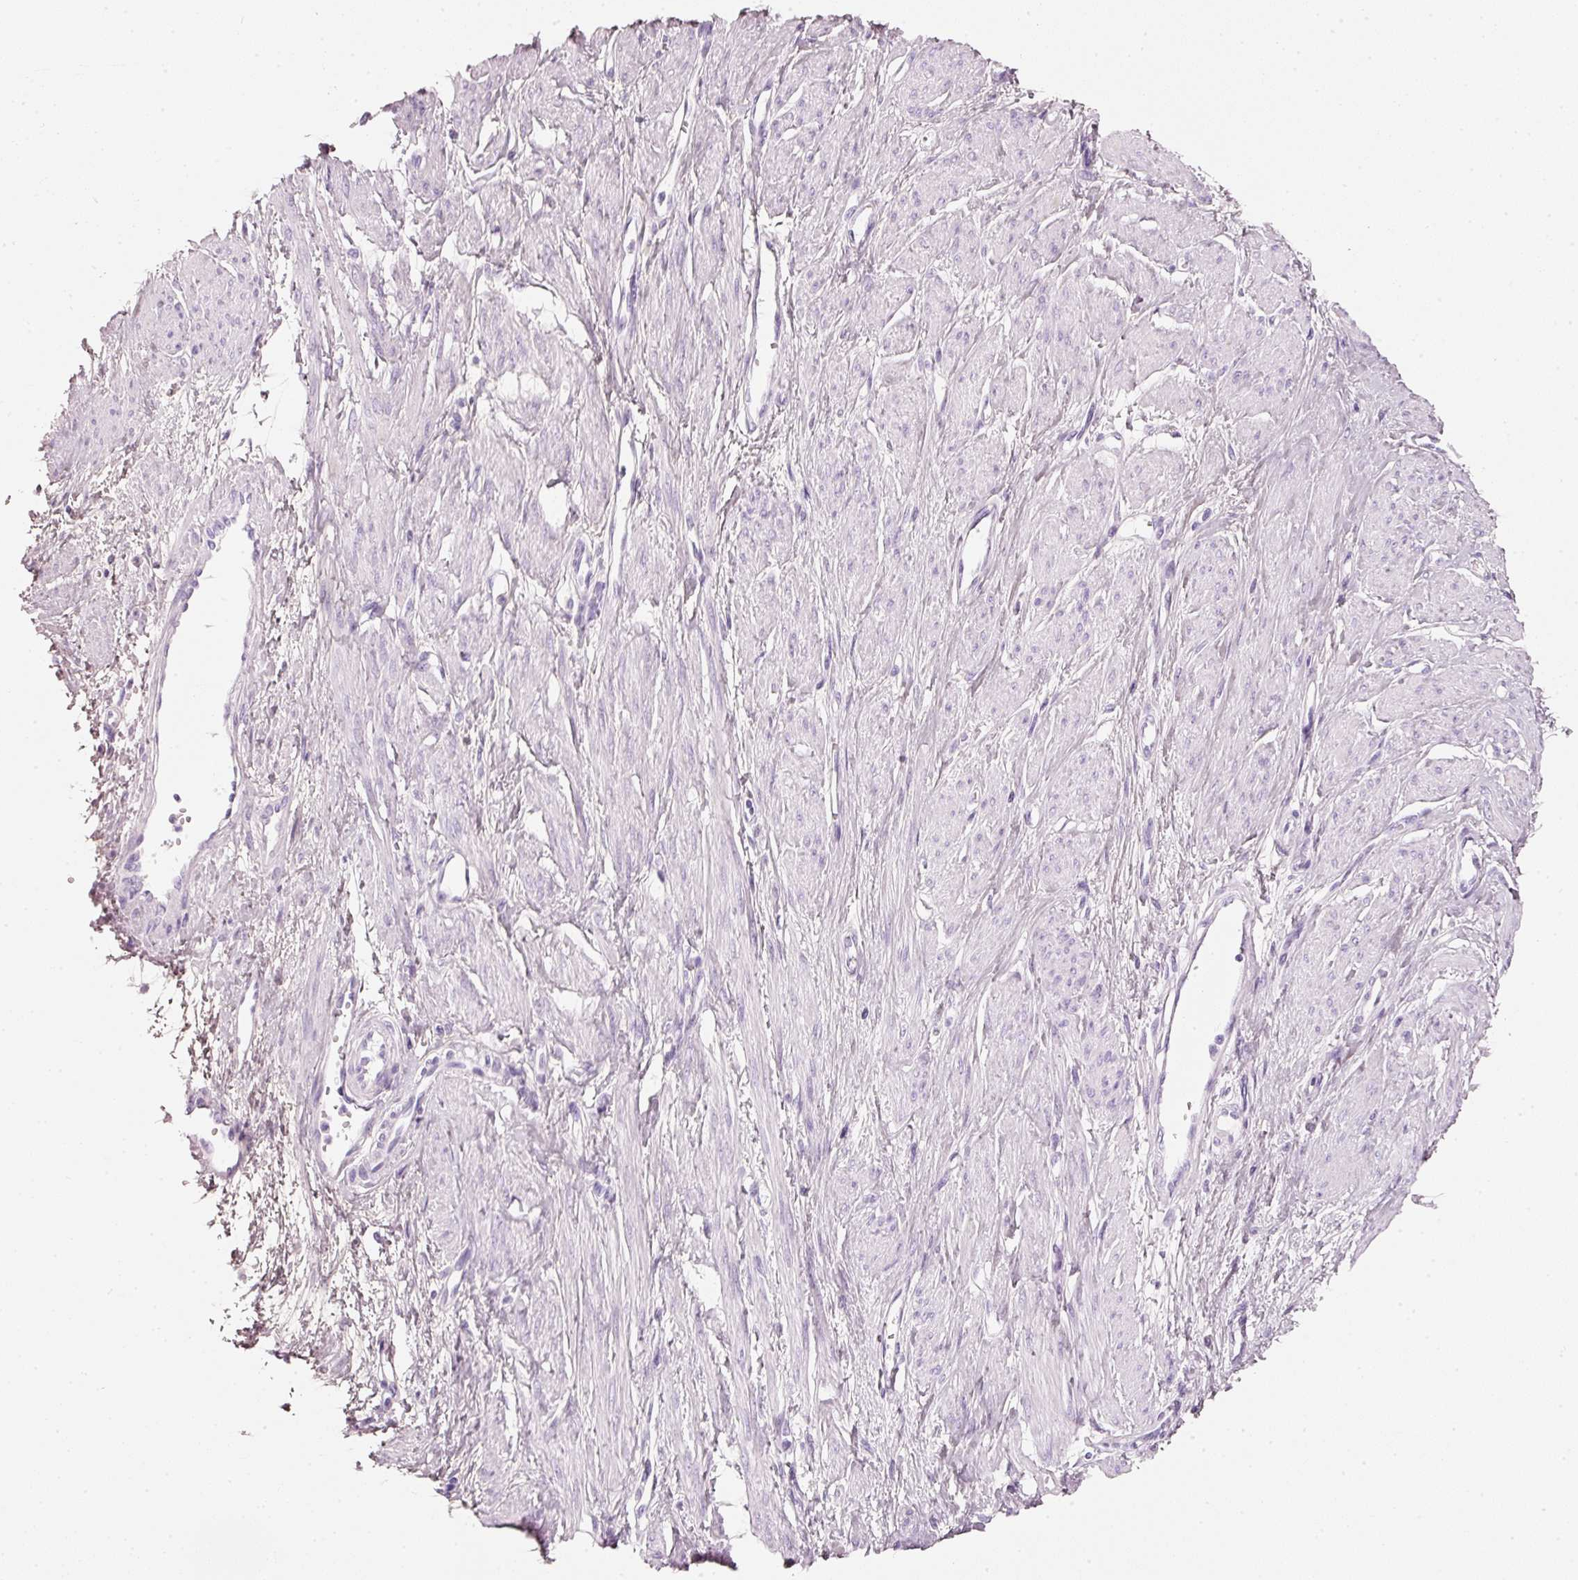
{"staining": {"intensity": "negative", "quantity": "none", "location": "none"}, "tissue": "smooth muscle", "cell_type": "Smooth muscle cells", "image_type": "normal", "snomed": [{"axis": "morphology", "description": "Normal tissue, NOS"}, {"axis": "topography", "description": "Smooth muscle"}, {"axis": "topography", "description": "Uterus"}], "caption": "Benign smooth muscle was stained to show a protein in brown. There is no significant expression in smooth muscle cells. The staining is performed using DAB (3,3'-diaminobenzidine) brown chromogen with nuclei counter-stained in using hematoxylin.", "gene": "PDXDC1", "patient": {"sex": "female", "age": 39}}